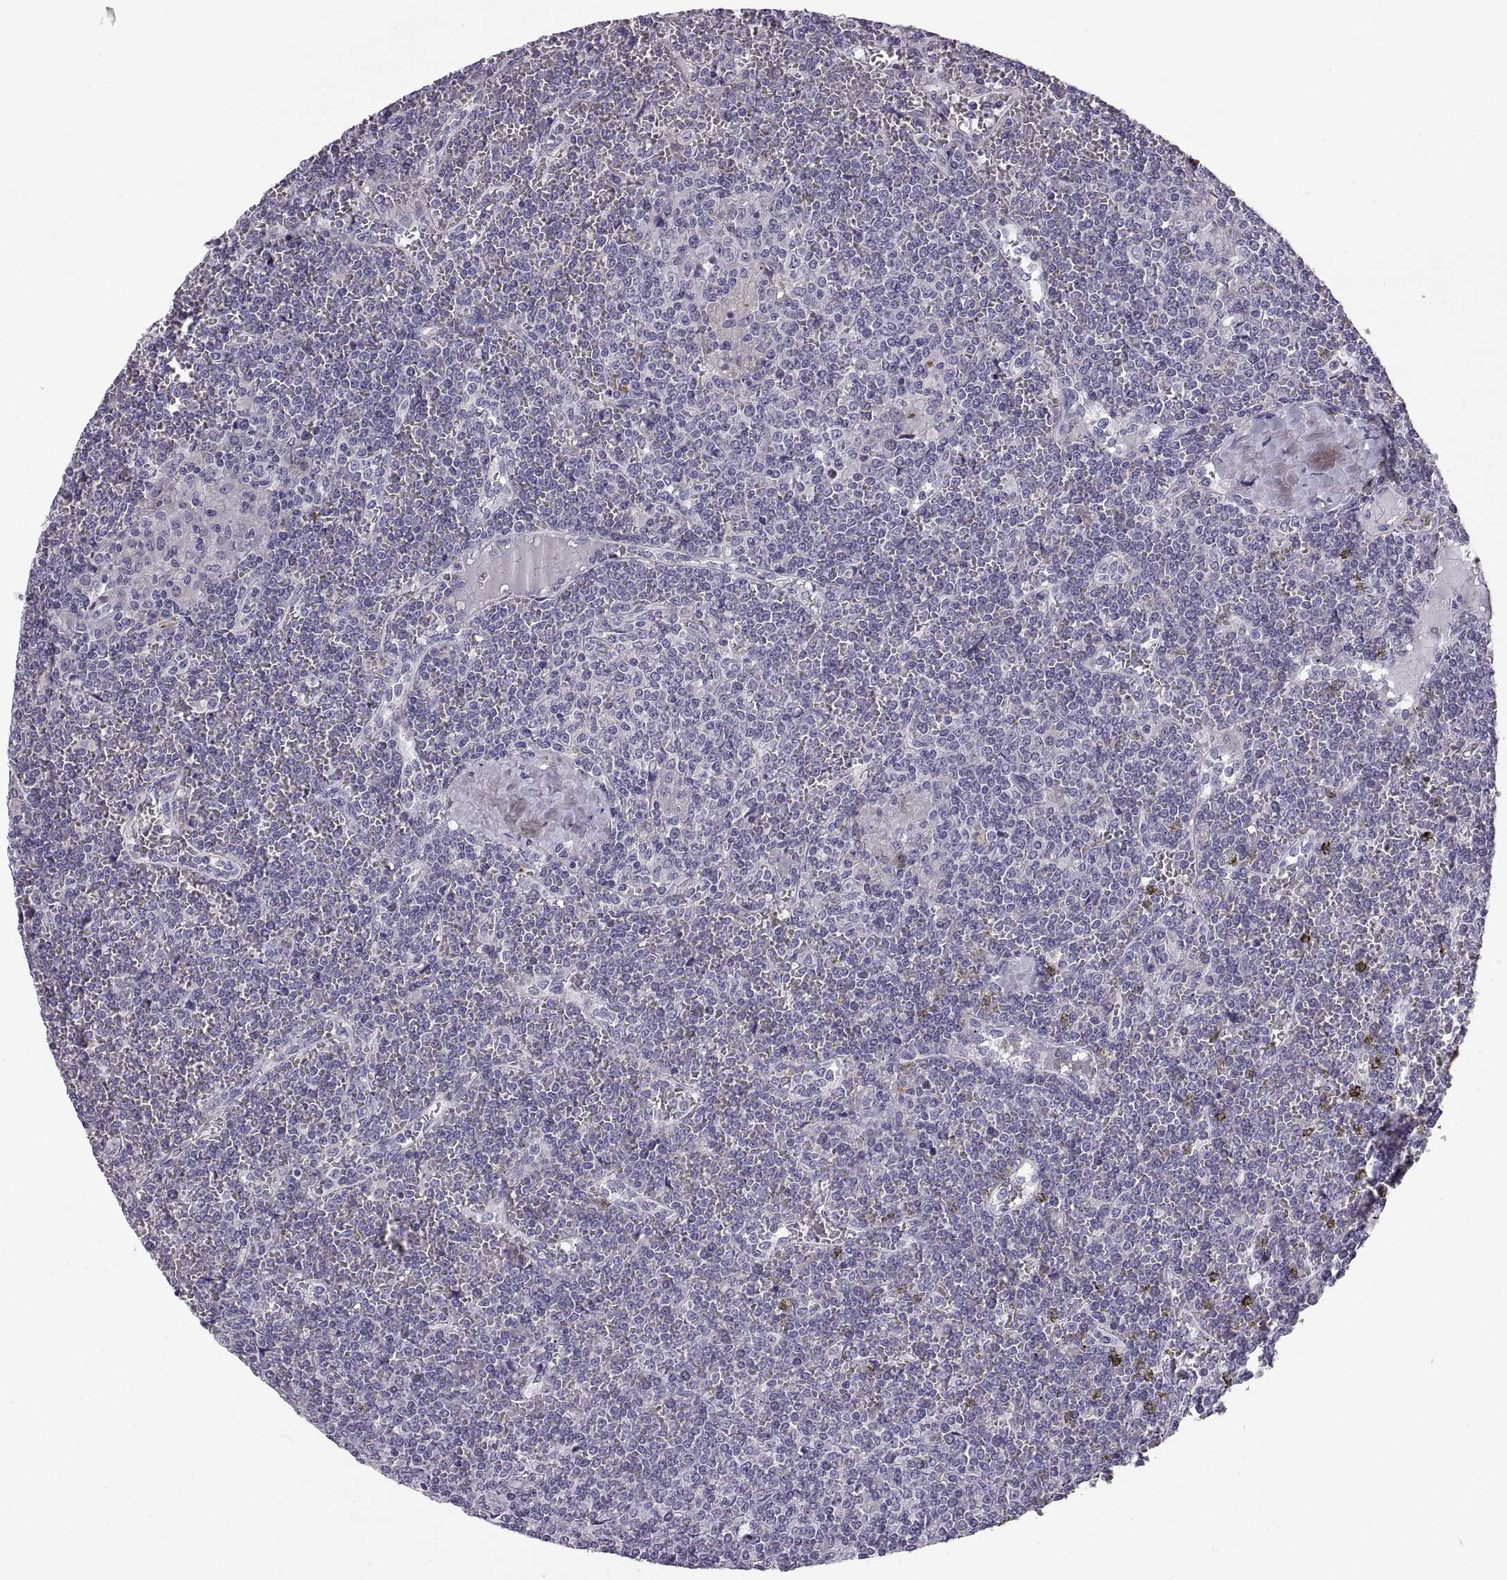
{"staining": {"intensity": "negative", "quantity": "none", "location": "none"}, "tissue": "lymphoma", "cell_type": "Tumor cells", "image_type": "cancer", "snomed": [{"axis": "morphology", "description": "Malignant lymphoma, non-Hodgkin's type, Low grade"}, {"axis": "topography", "description": "Spleen"}], "caption": "Tumor cells are negative for protein expression in human lymphoma.", "gene": "MAGEB18", "patient": {"sex": "female", "age": 19}}